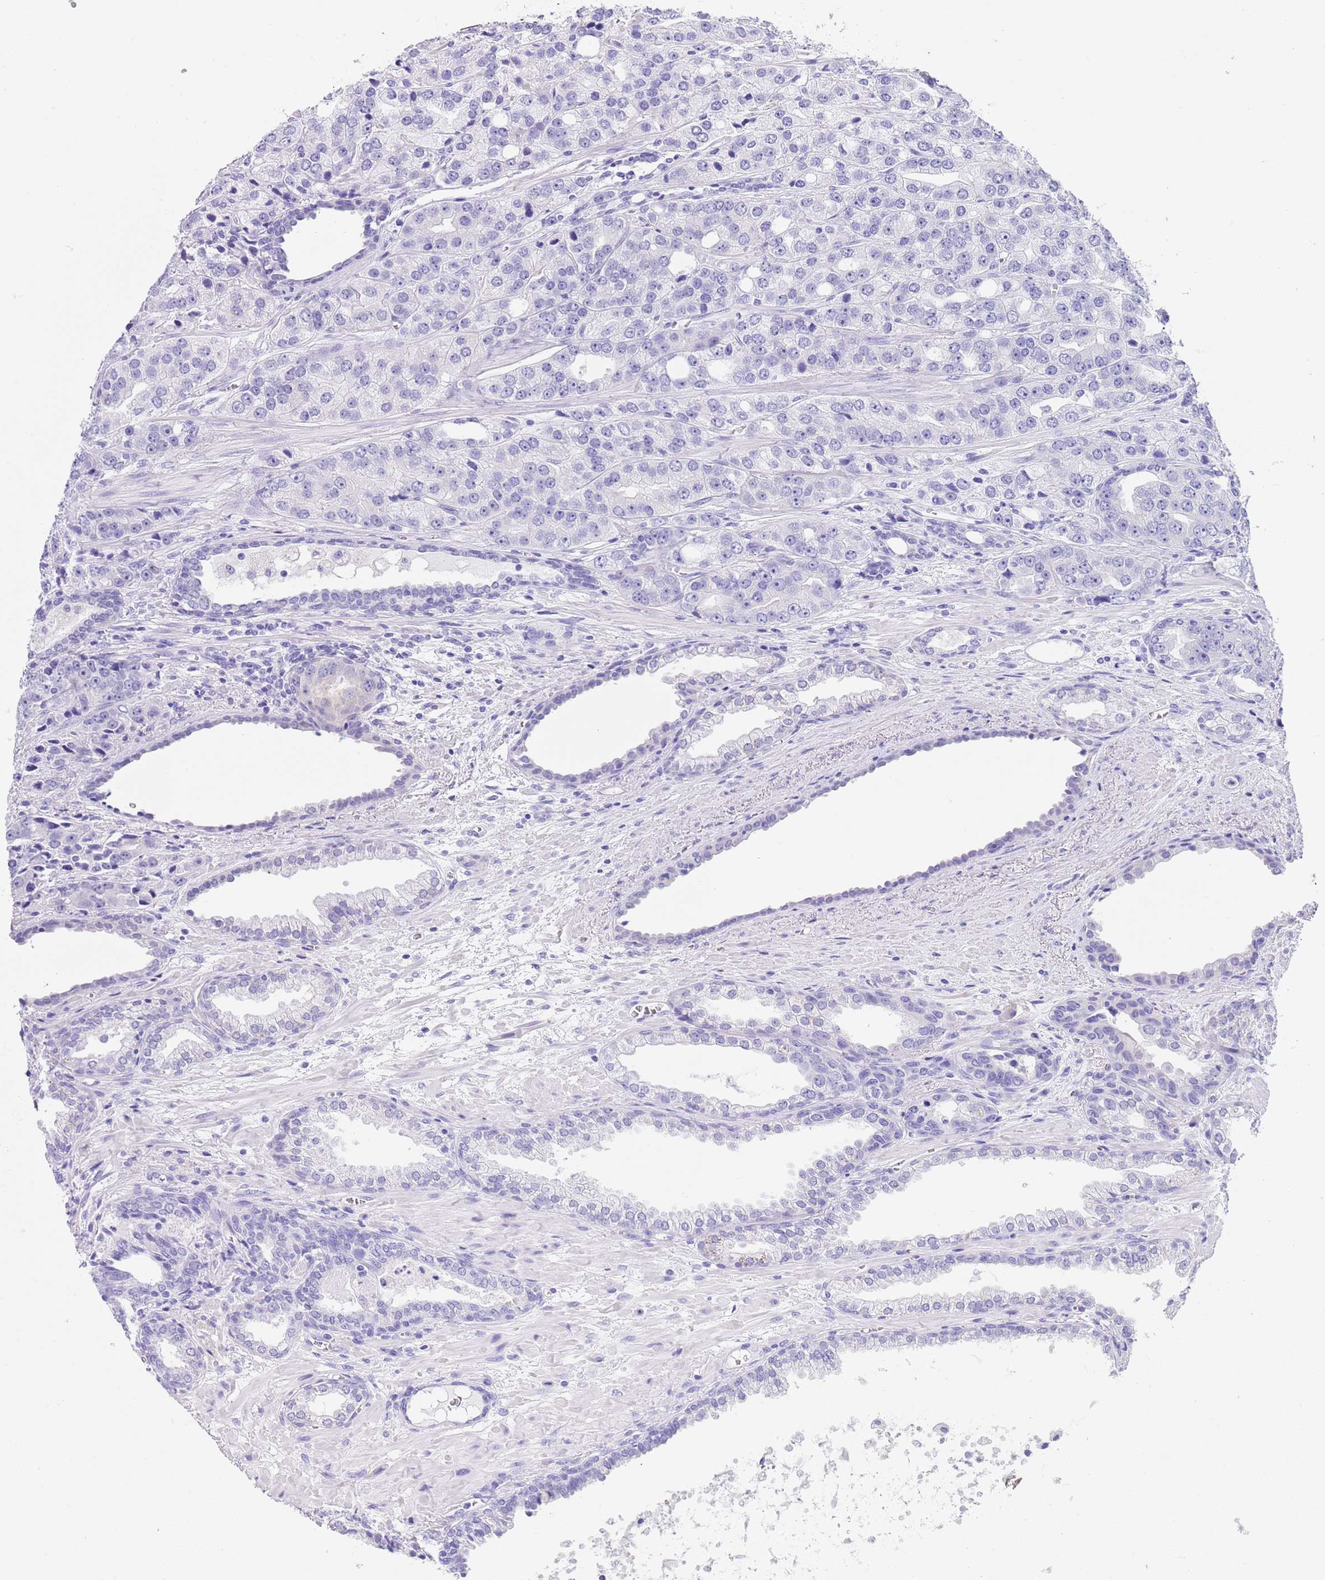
{"staining": {"intensity": "negative", "quantity": "none", "location": "none"}, "tissue": "prostate cancer", "cell_type": "Tumor cells", "image_type": "cancer", "snomed": [{"axis": "morphology", "description": "Adenocarcinoma, High grade"}, {"axis": "topography", "description": "Prostate"}], "caption": "High power microscopy image of an IHC histopathology image of prostate high-grade adenocarcinoma, revealing no significant staining in tumor cells.", "gene": "TMEM185B", "patient": {"sex": "male", "age": 71}}